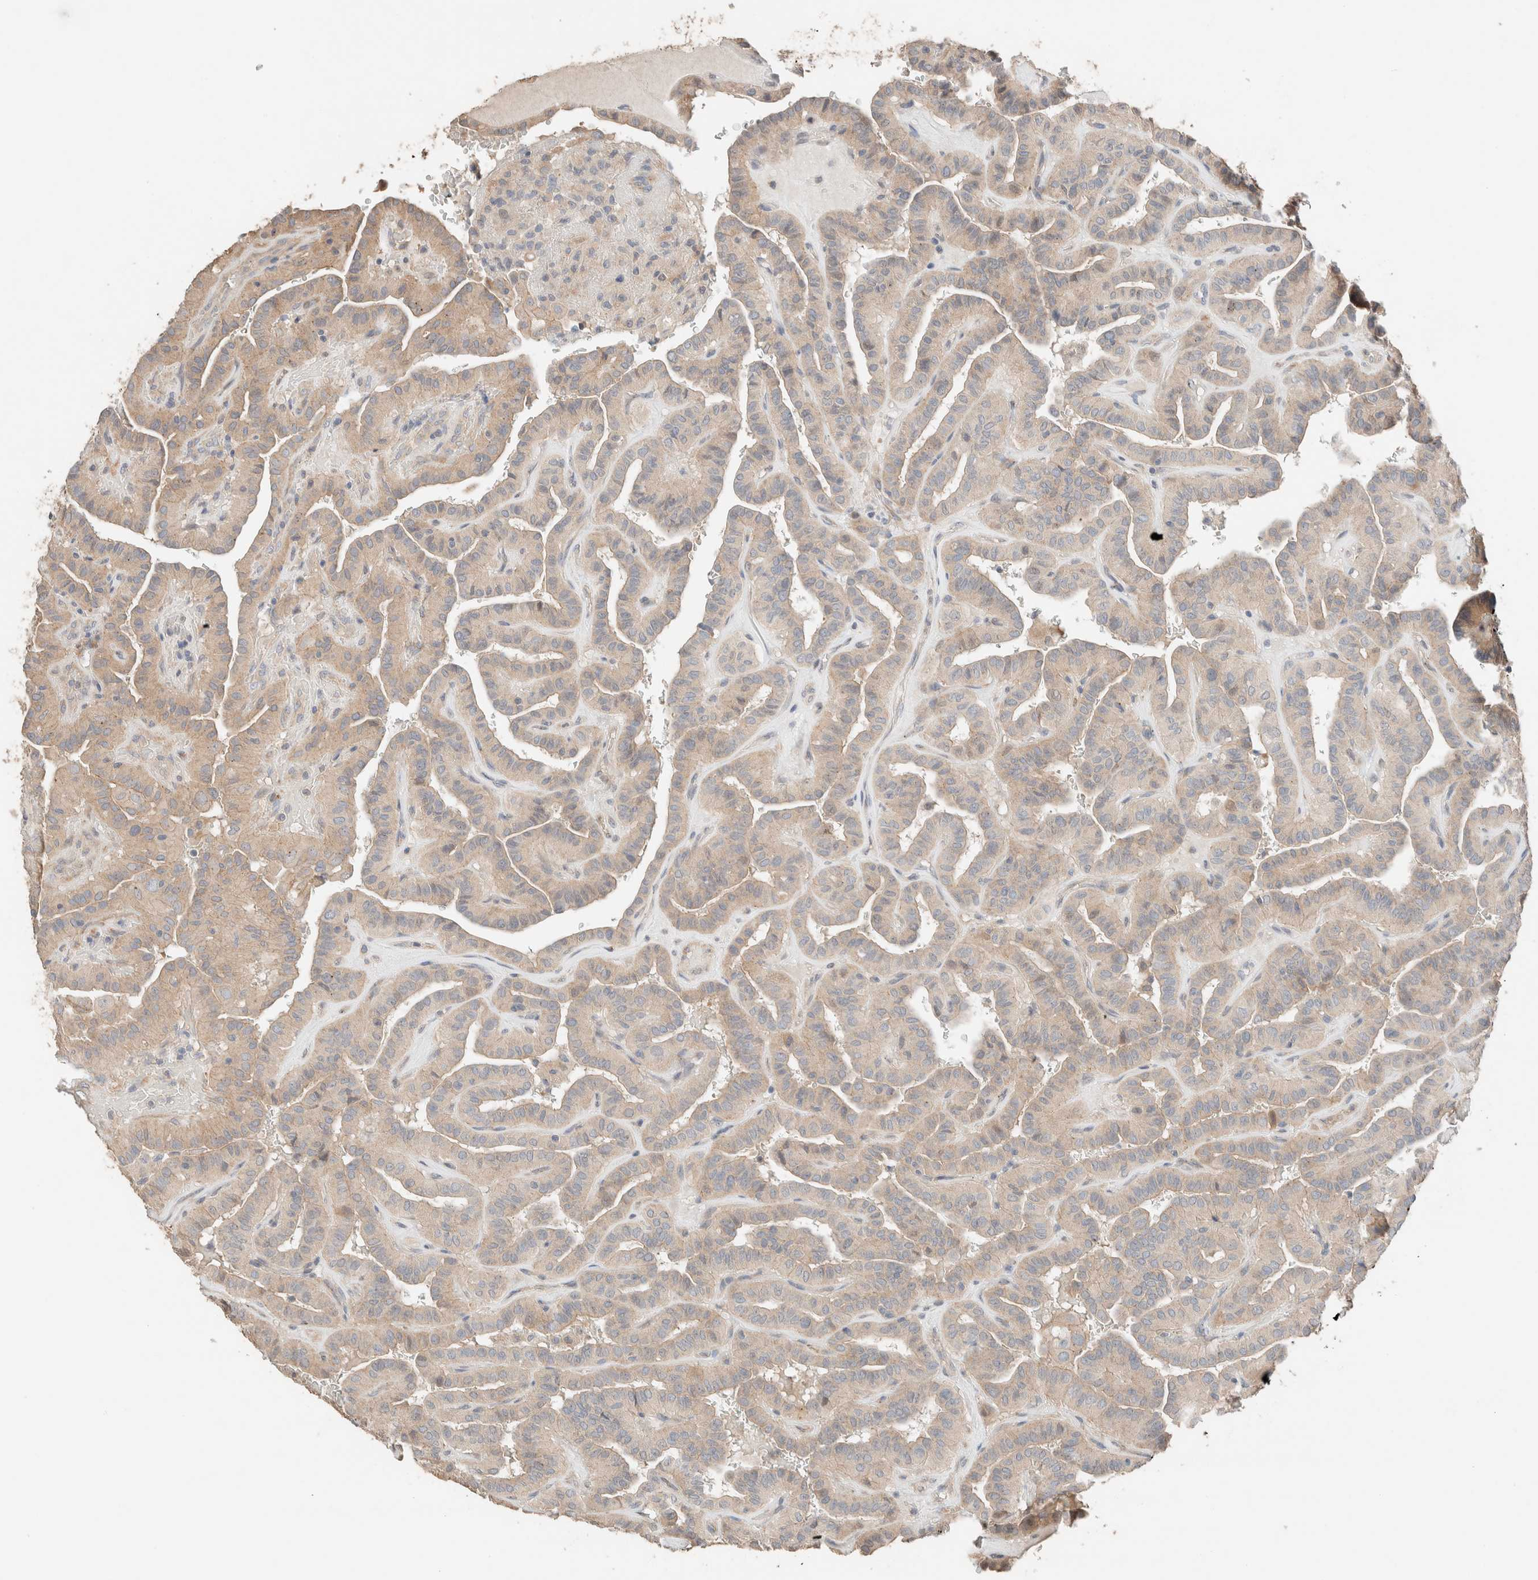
{"staining": {"intensity": "weak", "quantity": ">75%", "location": "cytoplasmic/membranous"}, "tissue": "thyroid cancer", "cell_type": "Tumor cells", "image_type": "cancer", "snomed": [{"axis": "morphology", "description": "Papillary adenocarcinoma, NOS"}, {"axis": "topography", "description": "Thyroid gland"}], "caption": "Thyroid papillary adenocarcinoma was stained to show a protein in brown. There is low levels of weak cytoplasmic/membranous positivity in approximately >75% of tumor cells.", "gene": "TUBD1", "patient": {"sex": "male", "age": 77}}